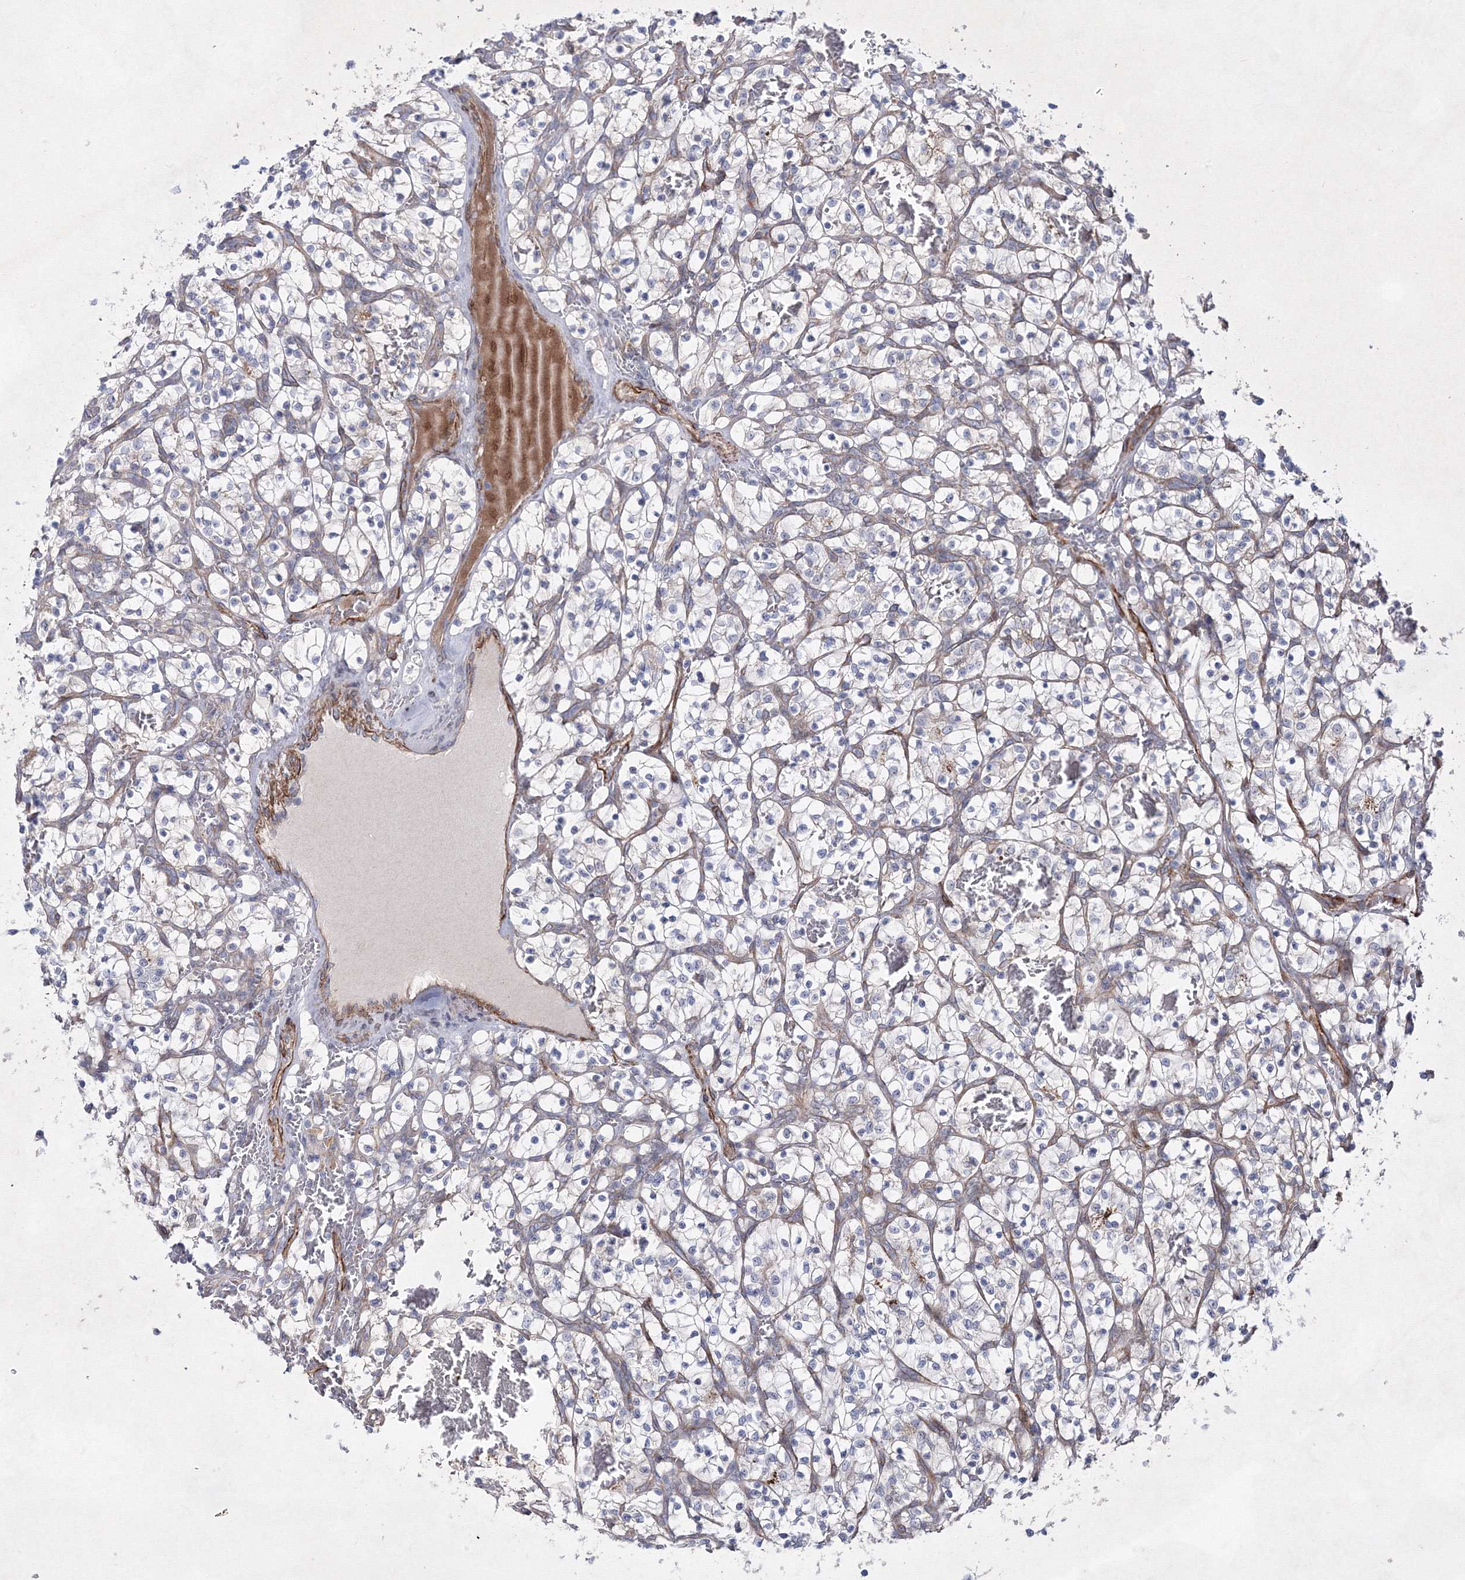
{"staining": {"intensity": "negative", "quantity": "none", "location": "none"}, "tissue": "renal cancer", "cell_type": "Tumor cells", "image_type": "cancer", "snomed": [{"axis": "morphology", "description": "Adenocarcinoma, NOS"}, {"axis": "topography", "description": "Kidney"}], "caption": "Tumor cells are negative for brown protein staining in renal cancer.", "gene": "GFM1", "patient": {"sex": "female", "age": 57}}